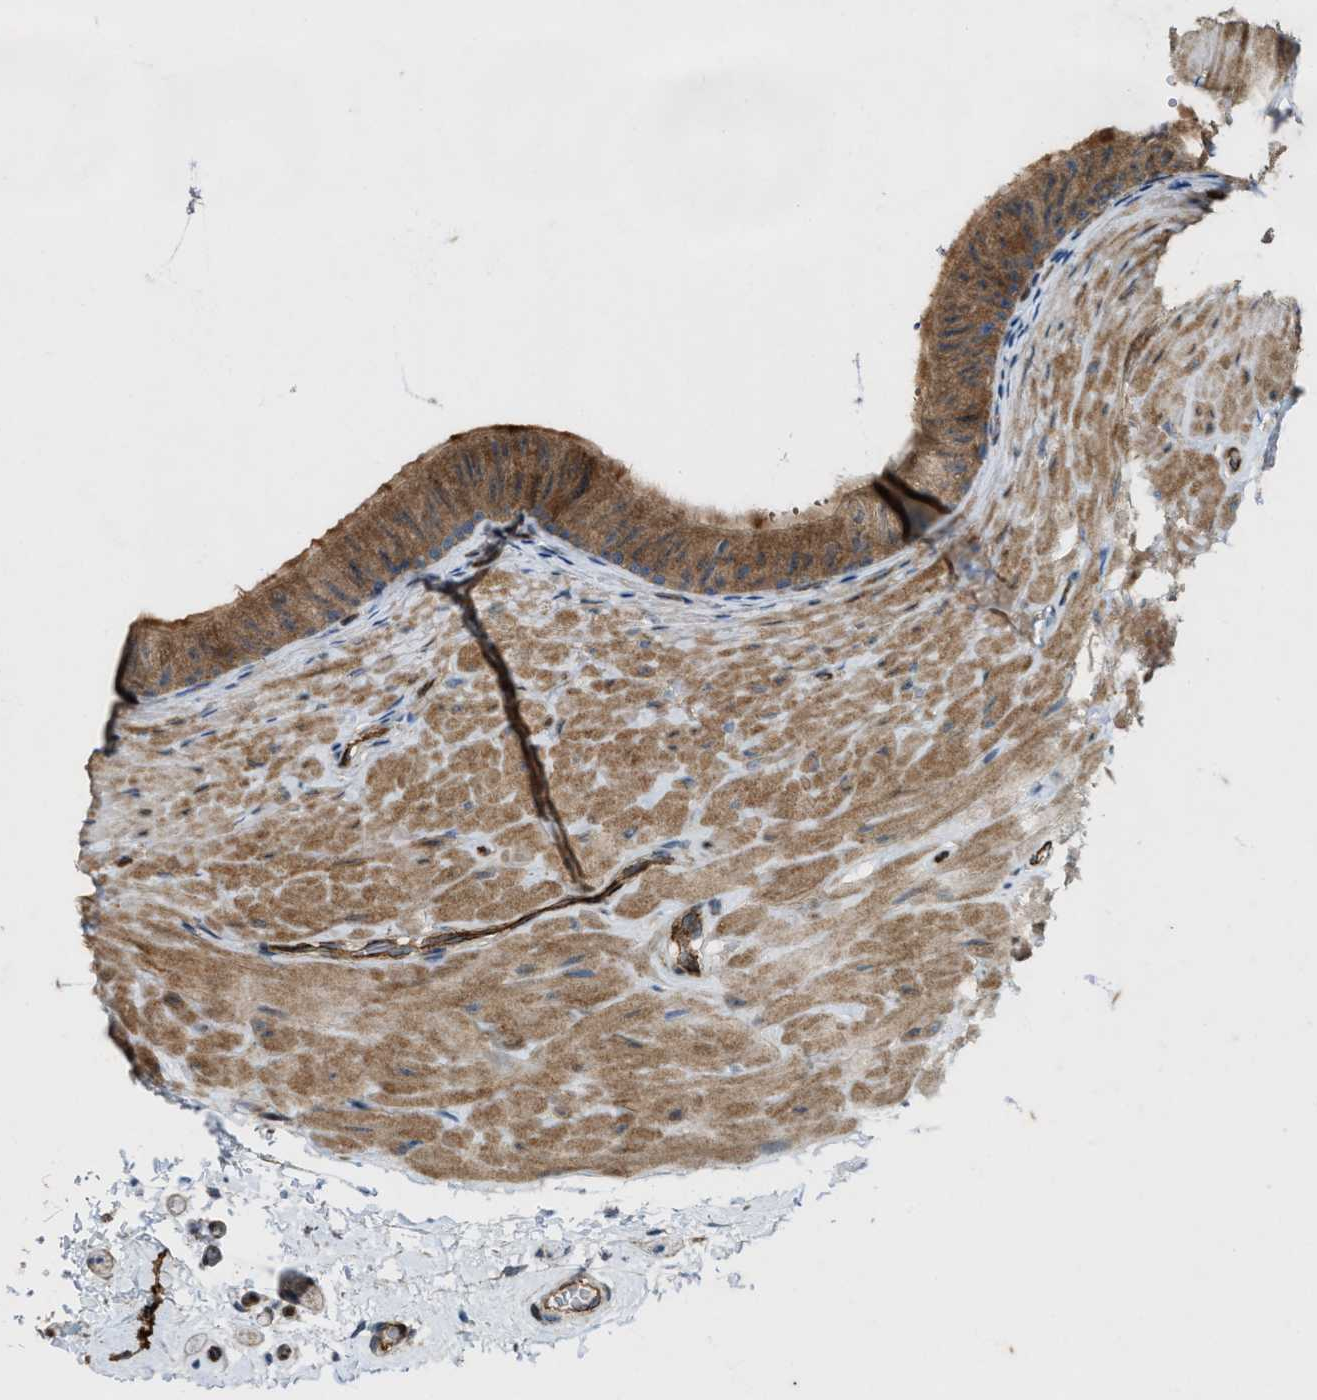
{"staining": {"intensity": "moderate", "quantity": ">75%", "location": "cytoplasmic/membranous"}, "tissue": "epididymis", "cell_type": "Glandular cells", "image_type": "normal", "snomed": [{"axis": "morphology", "description": "Normal tissue, NOS"}, {"axis": "topography", "description": "Epididymis"}], "caption": "Moderate cytoplasmic/membranous protein expression is appreciated in about >75% of glandular cells in epididymis.", "gene": "LRRC72", "patient": {"sex": "male", "age": 34}}